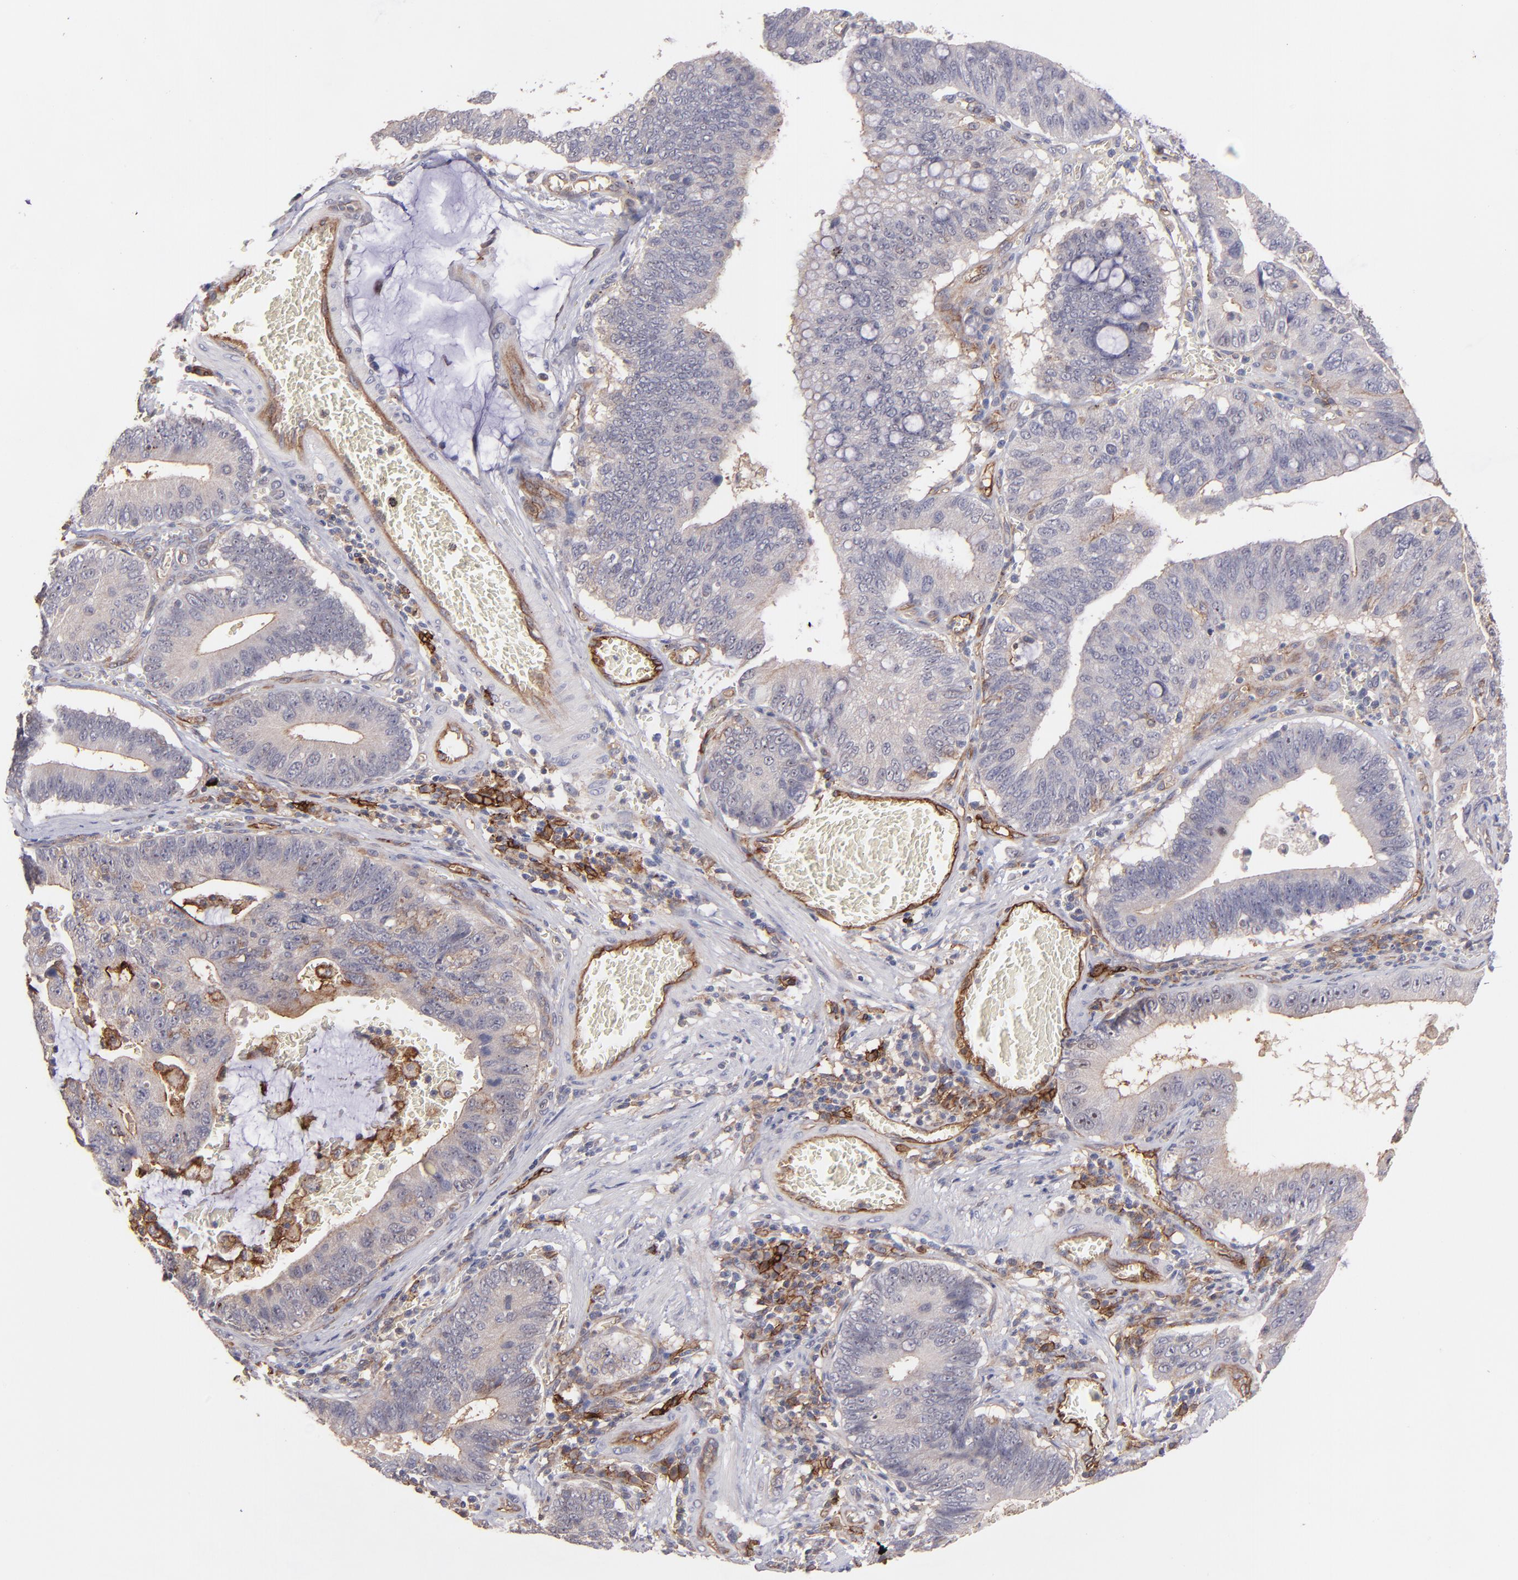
{"staining": {"intensity": "weak", "quantity": "<25%", "location": "cytoplasmic/membranous"}, "tissue": "stomach cancer", "cell_type": "Tumor cells", "image_type": "cancer", "snomed": [{"axis": "morphology", "description": "Adenocarcinoma, NOS"}, {"axis": "topography", "description": "Stomach"}, {"axis": "topography", "description": "Gastric cardia"}], "caption": "High magnification brightfield microscopy of stomach adenocarcinoma stained with DAB (brown) and counterstained with hematoxylin (blue): tumor cells show no significant staining. (Immunohistochemistry (ihc), brightfield microscopy, high magnification).", "gene": "ICAM1", "patient": {"sex": "male", "age": 59}}